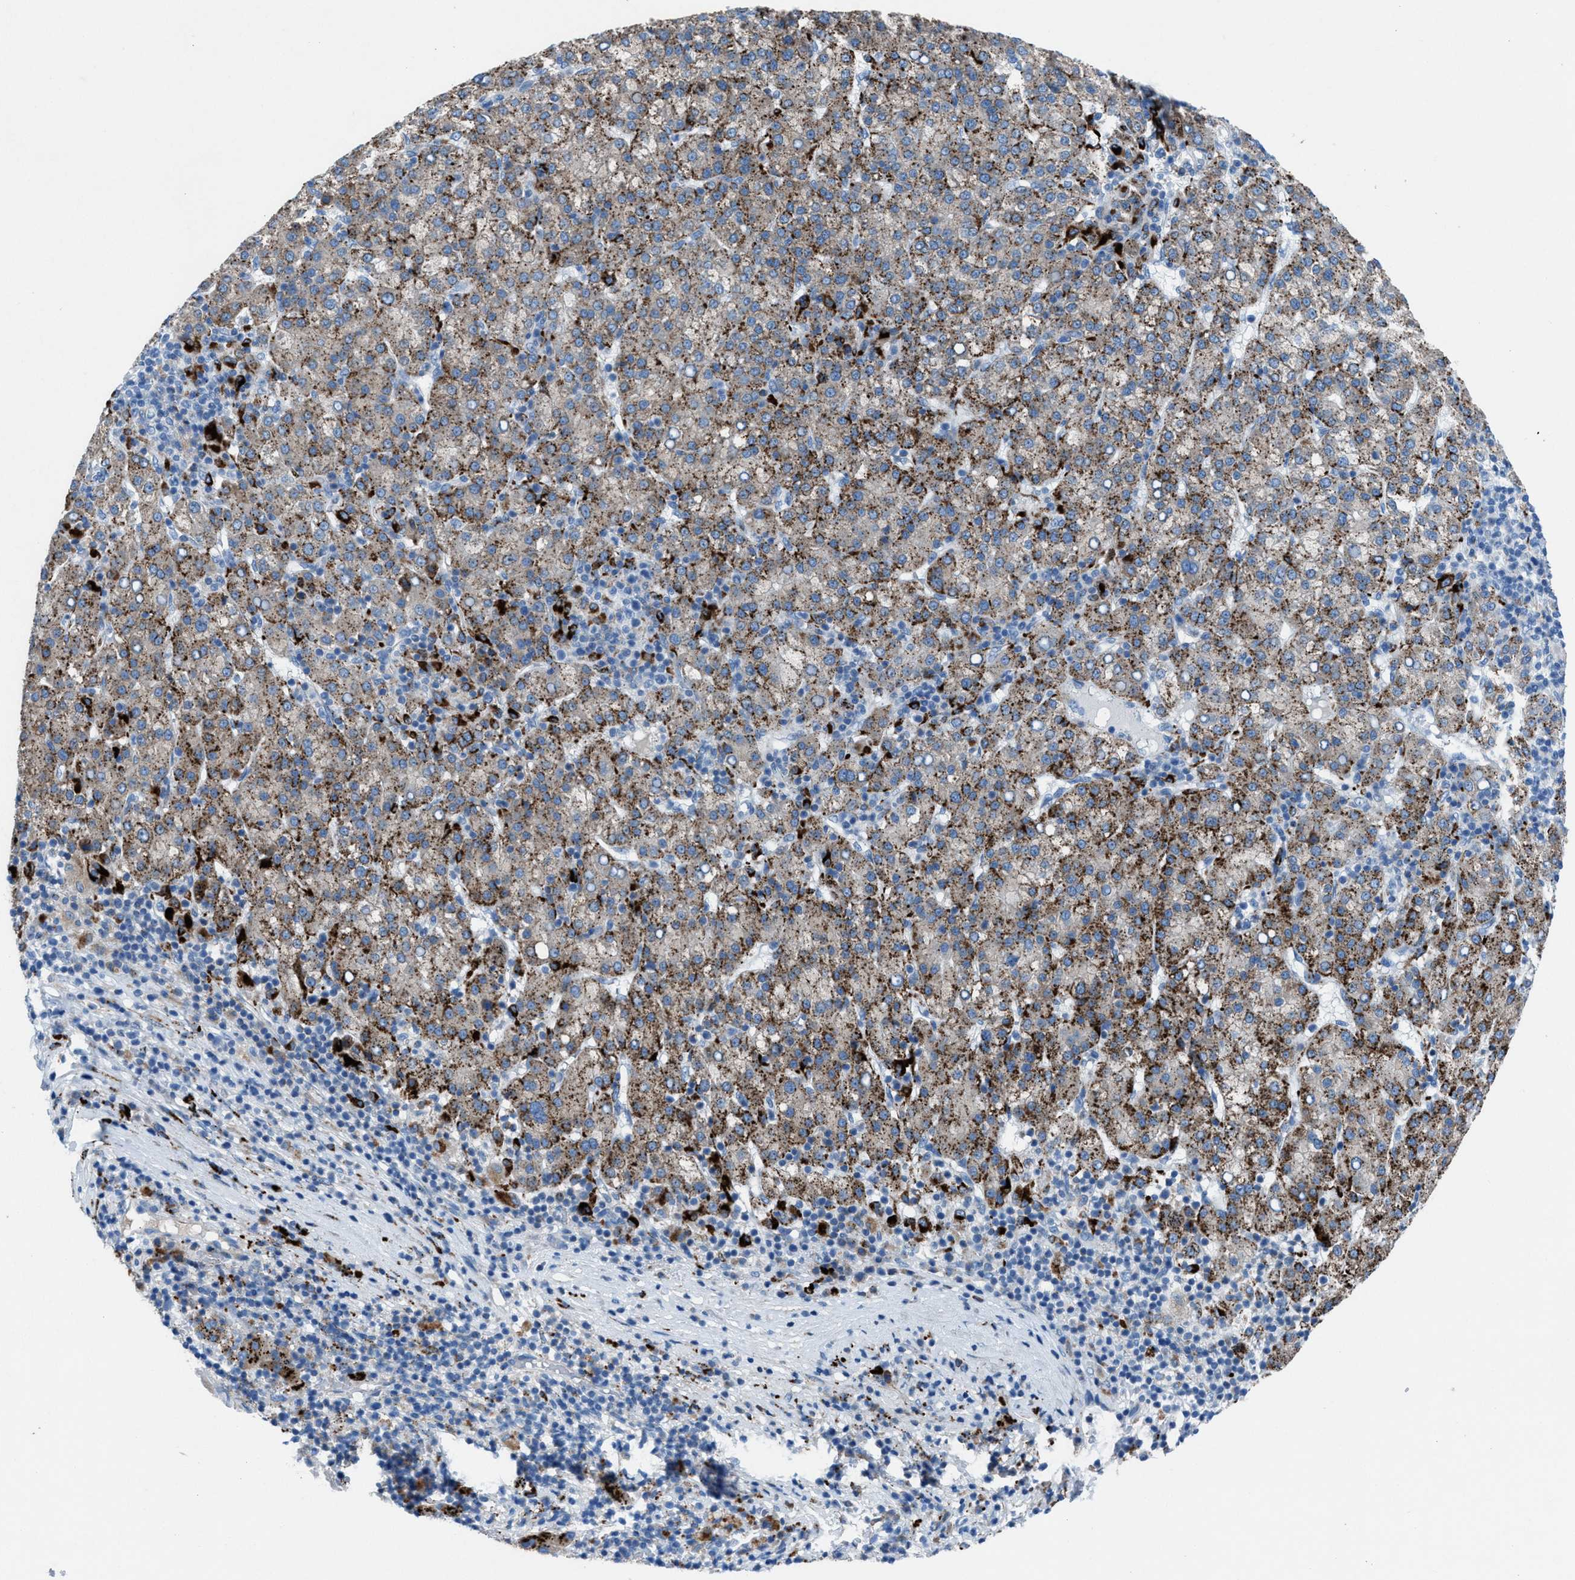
{"staining": {"intensity": "moderate", "quantity": ">75%", "location": "cytoplasmic/membranous"}, "tissue": "liver cancer", "cell_type": "Tumor cells", "image_type": "cancer", "snomed": [{"axis": "morphology", "description": "Carcinoma, Hepatocellular, NOS"}, {"axis": "topography", "description": "Liver"}], "caption": "Liver cancer (hepatocellular carcinoma) stained for a protein exhibits moderate cytoplasmic/membranous positivity in tumor cells.", "gene": "CD1B", "patient": {"sex": "female", "age": 58}}